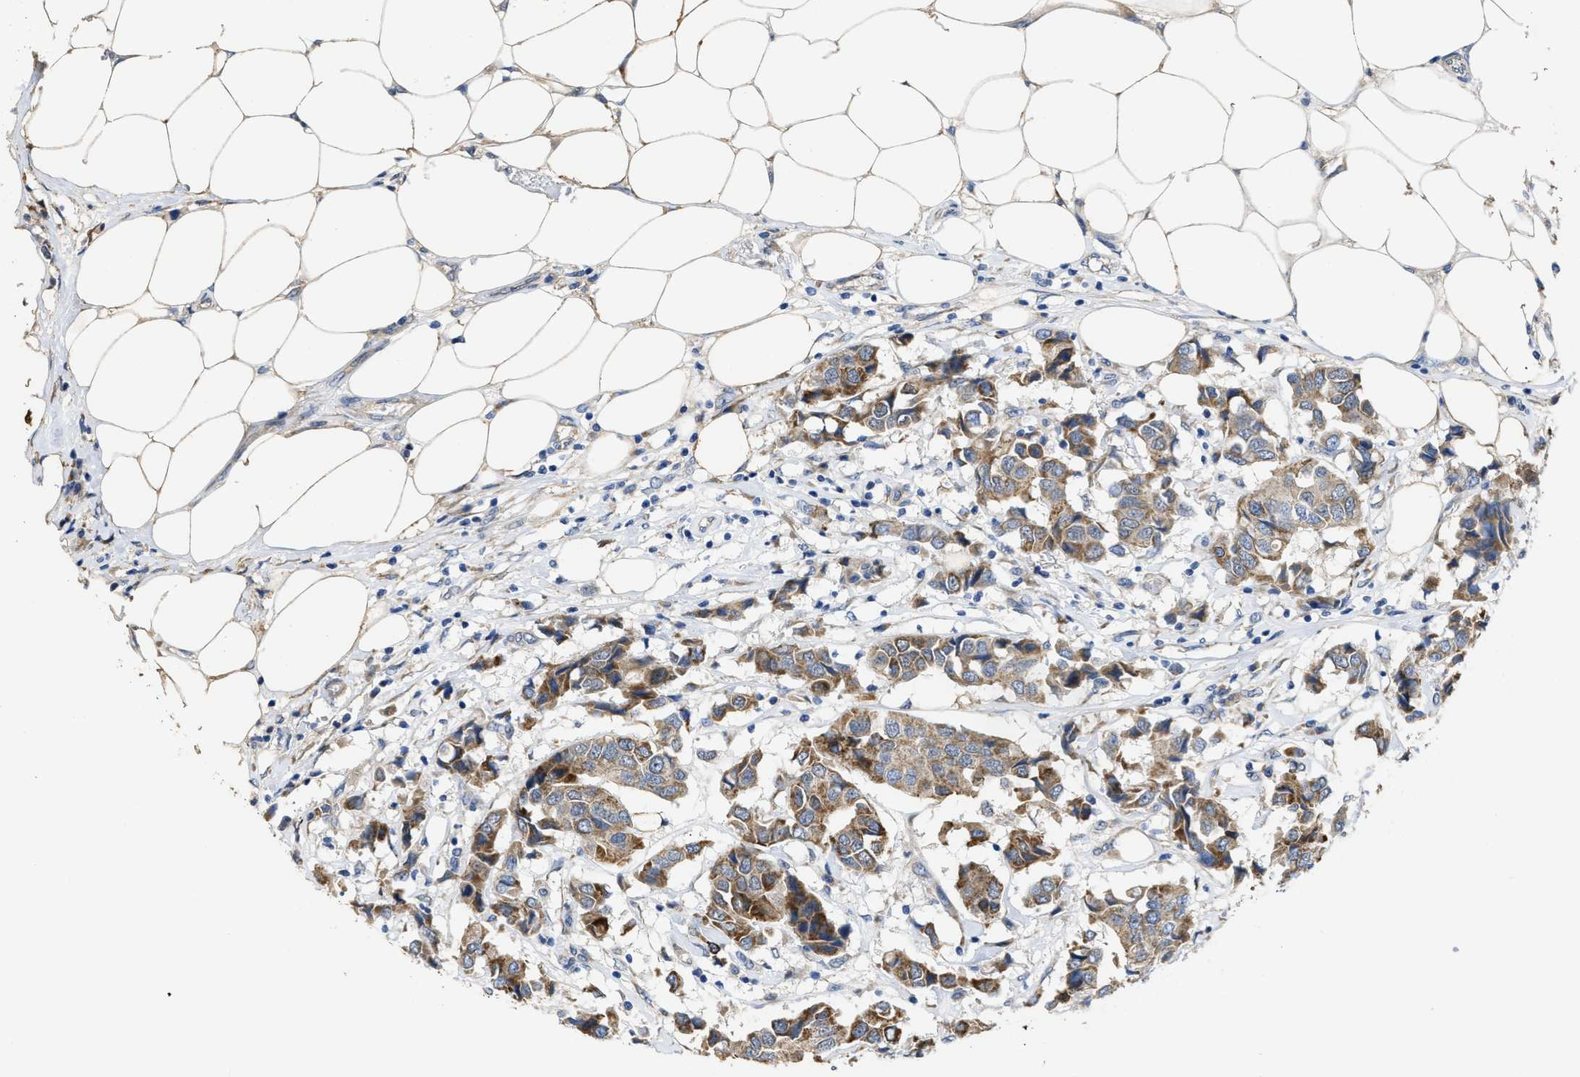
{"staining": {"intensity": "moderate", "quantity": ">75%", "location": "cytoplasmic/membranous"}, "tissue": "breast cancer", "cell_type": "Tumor cells", "image_type": "cancer", "snomed": [{"axis": "morphology", "description": "Duct carcinoma"}, {"axis": "topography", "description": "Breast"}], "caption": "High-magnification brightfield microscopy of breast cancer stained with DAB (3,3'-diaminobenzidine) (brown) and counterstained with hematoxylin (blue). tumor cells exhibit moderate cytoplasmic/membranous expression is seen in about>75% of cells. (brown staining indicates protein expression, while blue staining denotes nuclei).", "gene": "CDPF1", "patient": {"sex": "female", "age": 80}}